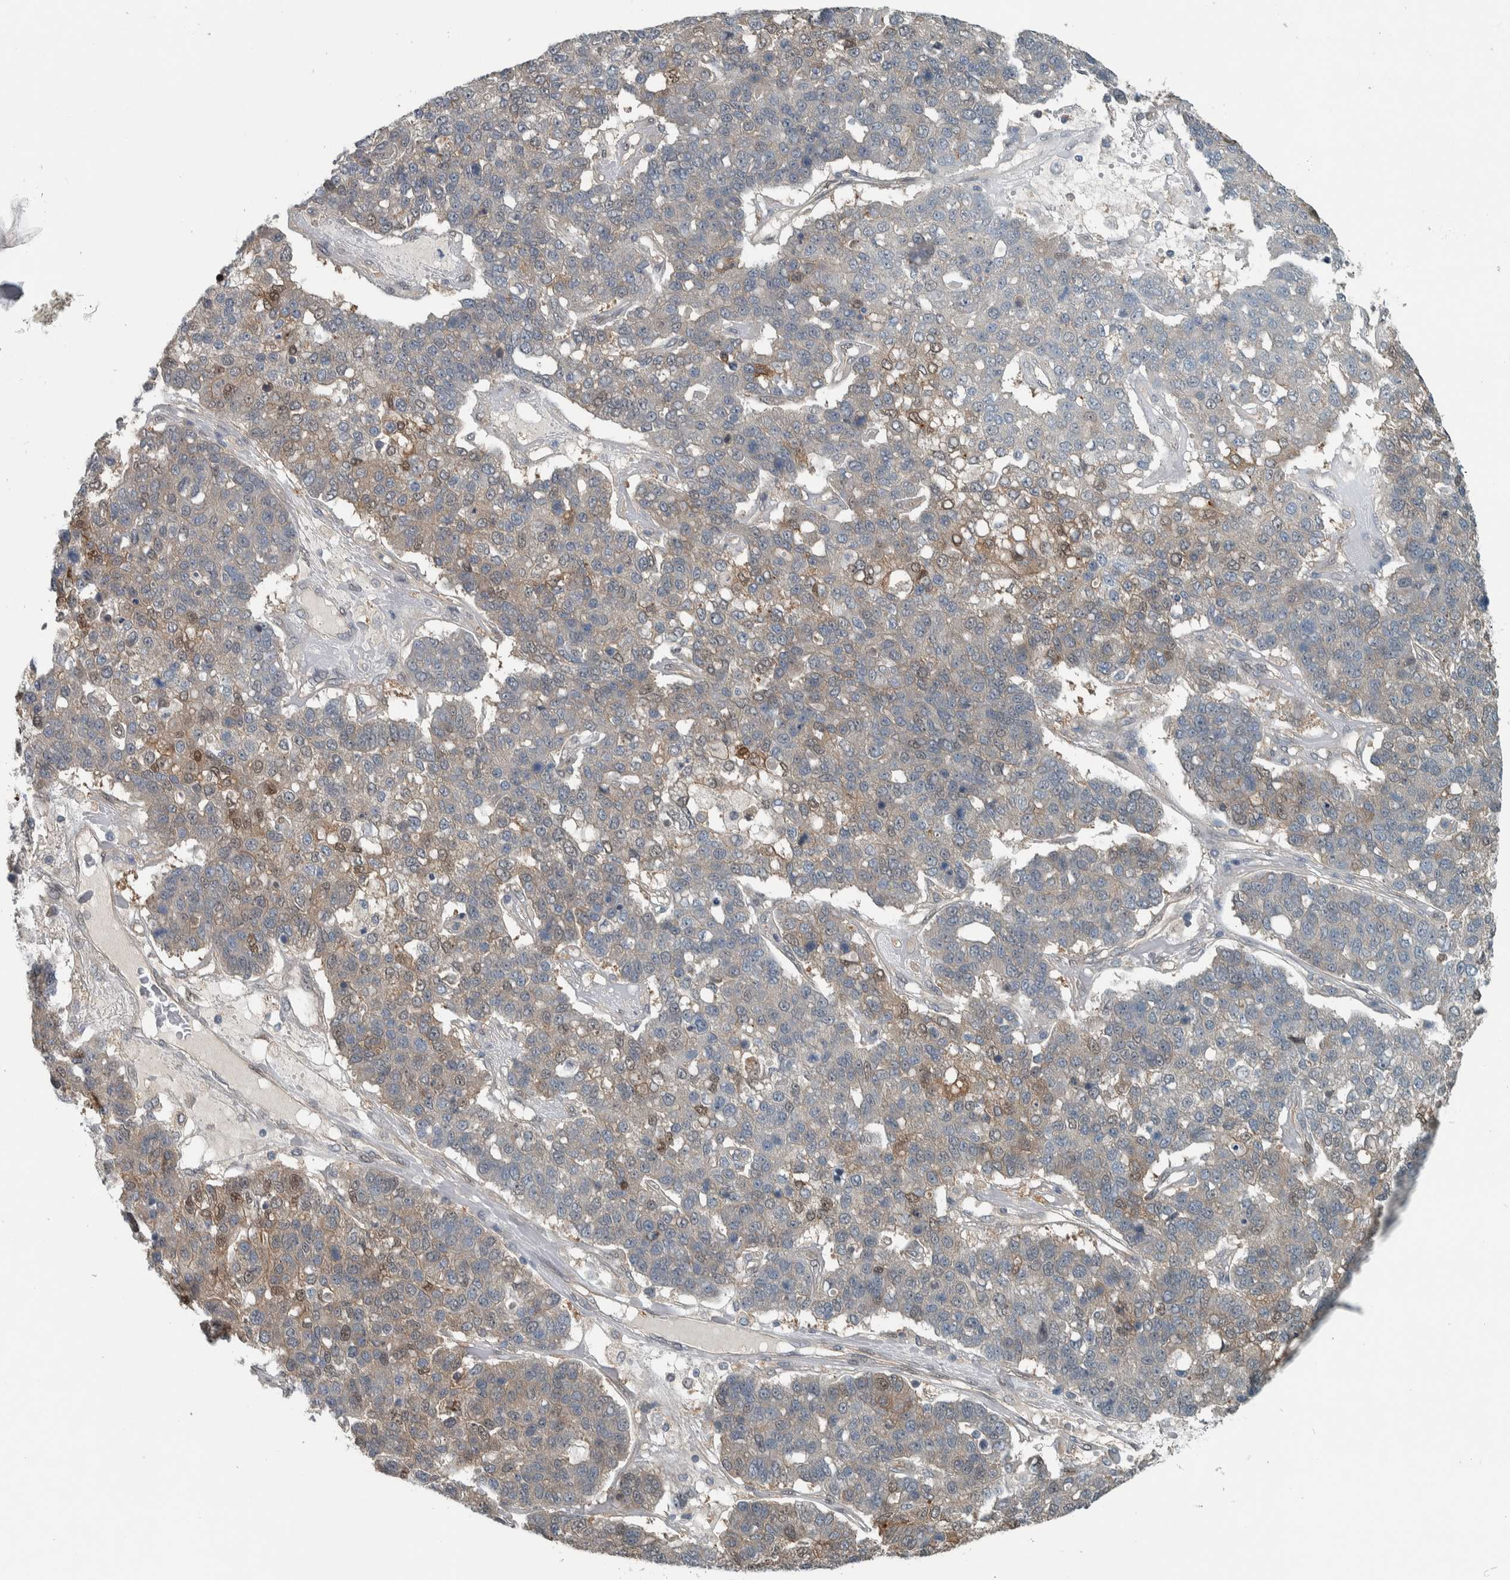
{"staining": {"intensity": "weak", "quantity": "<25%", "location": "cytoplasmic/membranous,nuclear"}, "tissue": "pancreatic cancer", "cell_type": "Tumor cells", "image_type": "cancer", "snomed": [{"axis": "morphology", "description": "Adenocarcinoma, NOS"}, {"axis": "topography", "description": "Pancreas"}], "caption": "IHC of pancreatic adenocarcinoma reveals no expression in tumor cells.", "gene": "ALAD", "patient": {"sex": "female", "age": 61}}